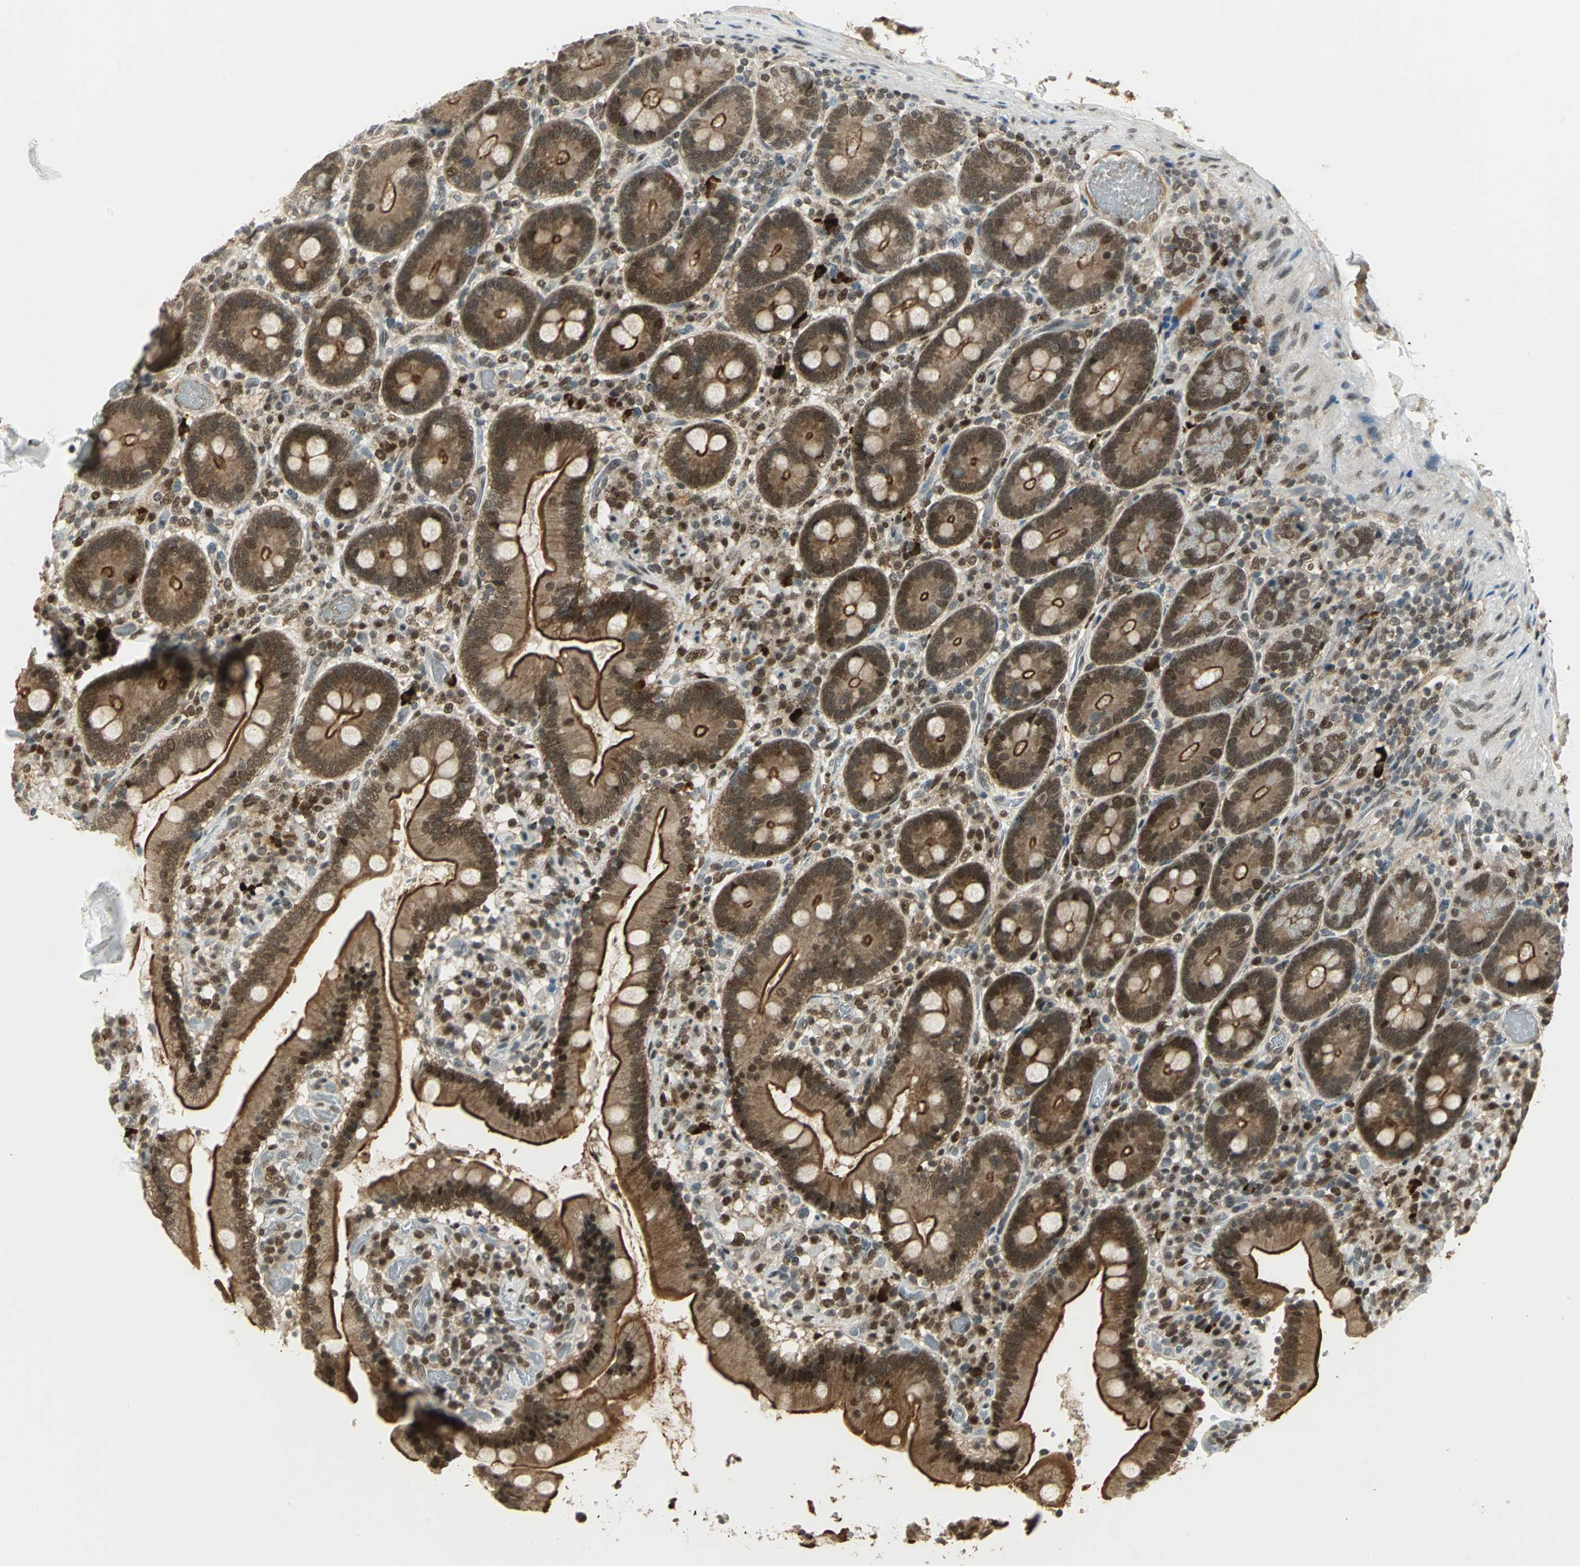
{"staining": {"intensity": "strong", "quantity": ">75%", "location": "cytoplasmic/membranous,nuclear"}, "tissue": "duodenum", "cell_type": "Glandular cells", "image_type": "normal", "snomed": [{"axis": "morphology", "description": "Normal tissue, NOS"}, {"axis": "topography", "description": "Duodenum"}], "caption": "Immunohistochemistry (IHC) (DAB) staining of unremarkable human duodenum displays strong cytoplasmic/membranous,nuclear protein staining in about >75% of glandular cells. Using DAB (brown) and hematoxylin (blue) stains, captured at high magnification using brightfield microscopy.", "gene": "RAD17", "patient": {"sex": "male", "age": 66}}